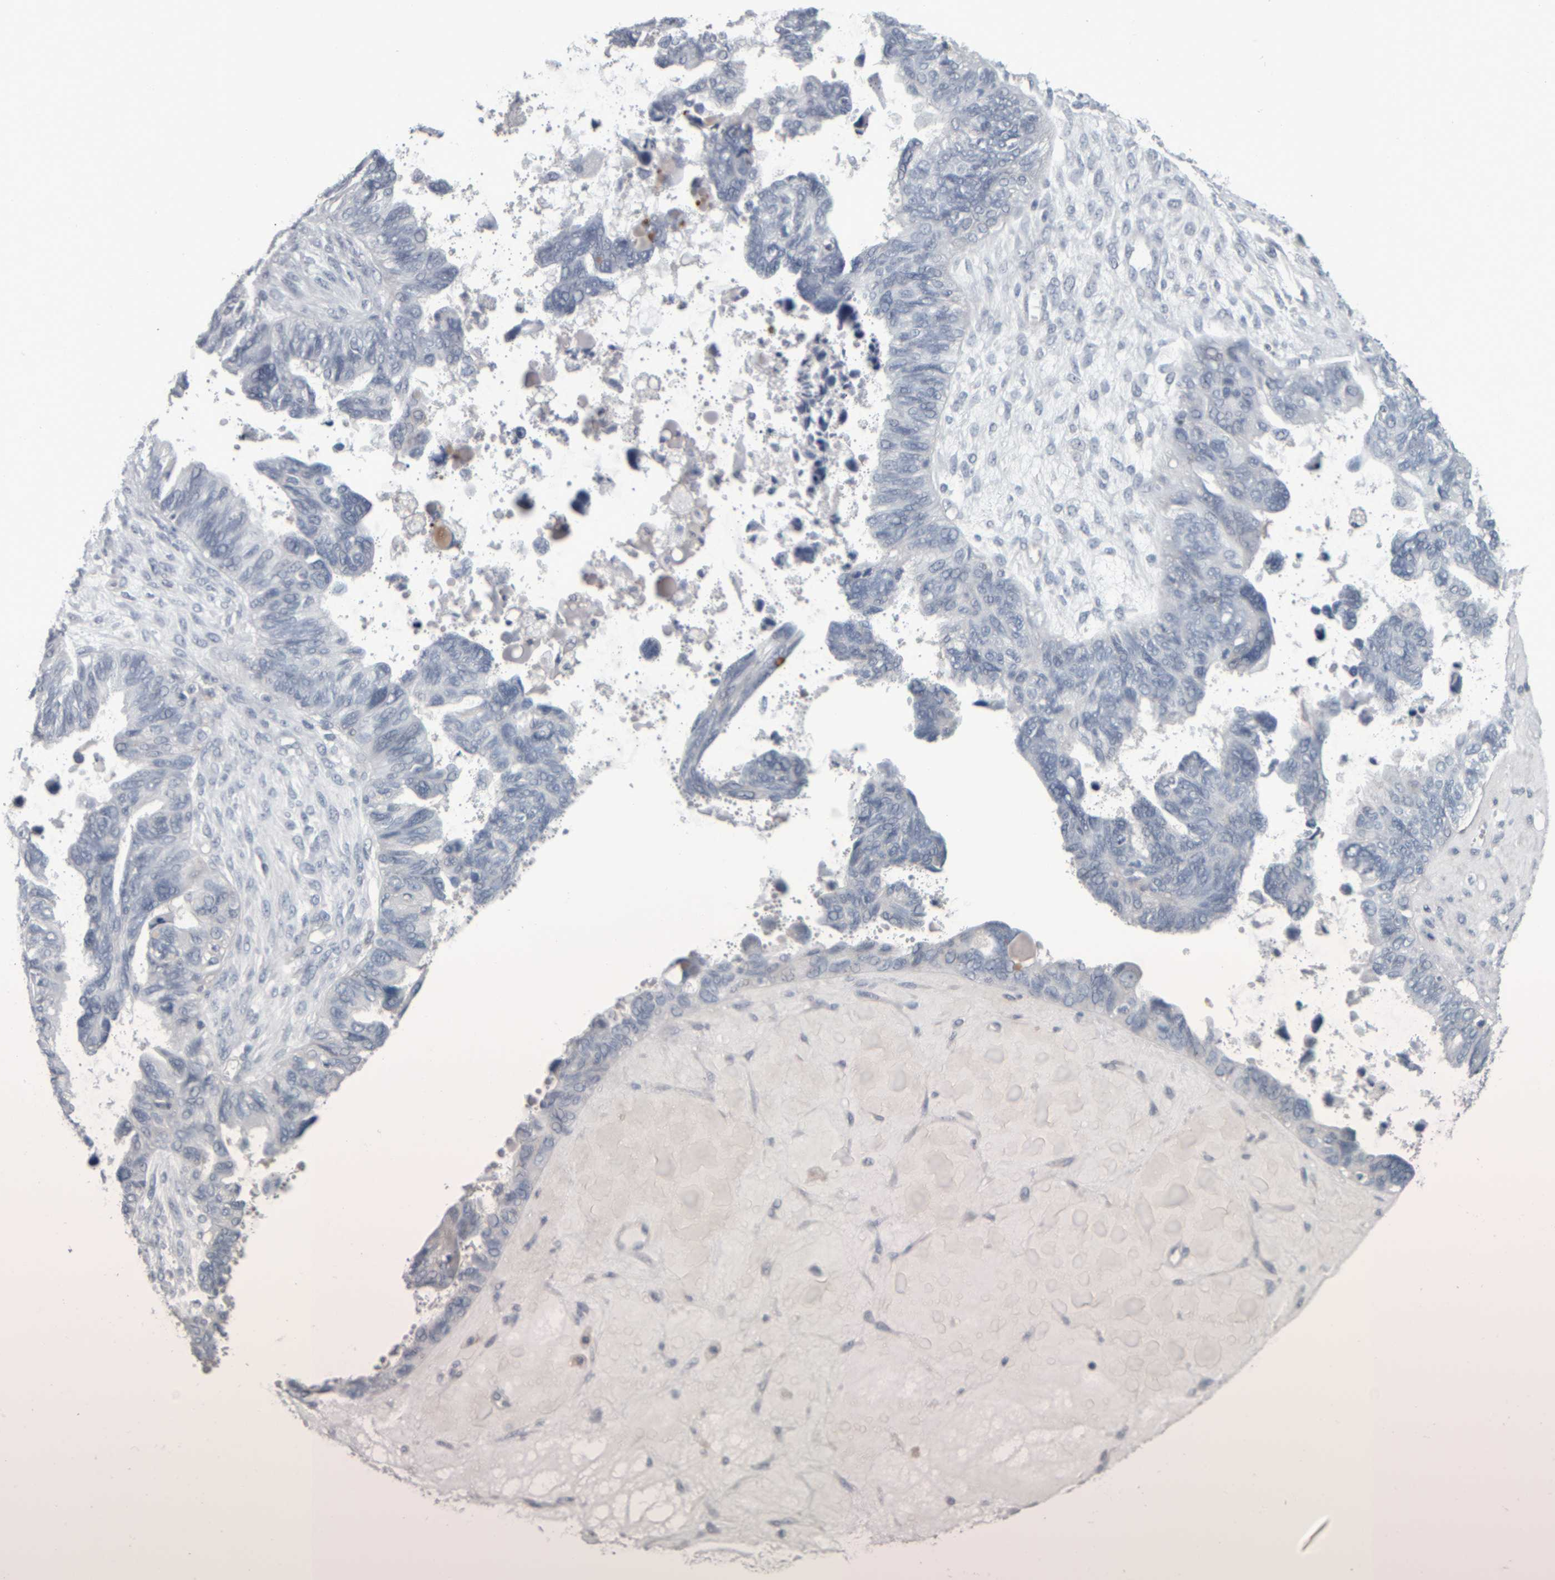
{"staining": {"intensity": "negative", "quantity": "none", "location": "none"}, "tissue": "ovarian cancer", "cell_type": "Tumor cells", "image_type": "cancer", "snomed": [{"axis": "morphology", "description": "Cystadenocarcinoma, serous, NOS"}, {"axis": "topography", "description": "Ovary"}], "caption": "Ovarian cancer stained for a protein using immunohistochemistry (IHC) shows no positivity tumor cells.", "gene": "CAVIN4", "patient": {"sex": "female", "age": 79}}